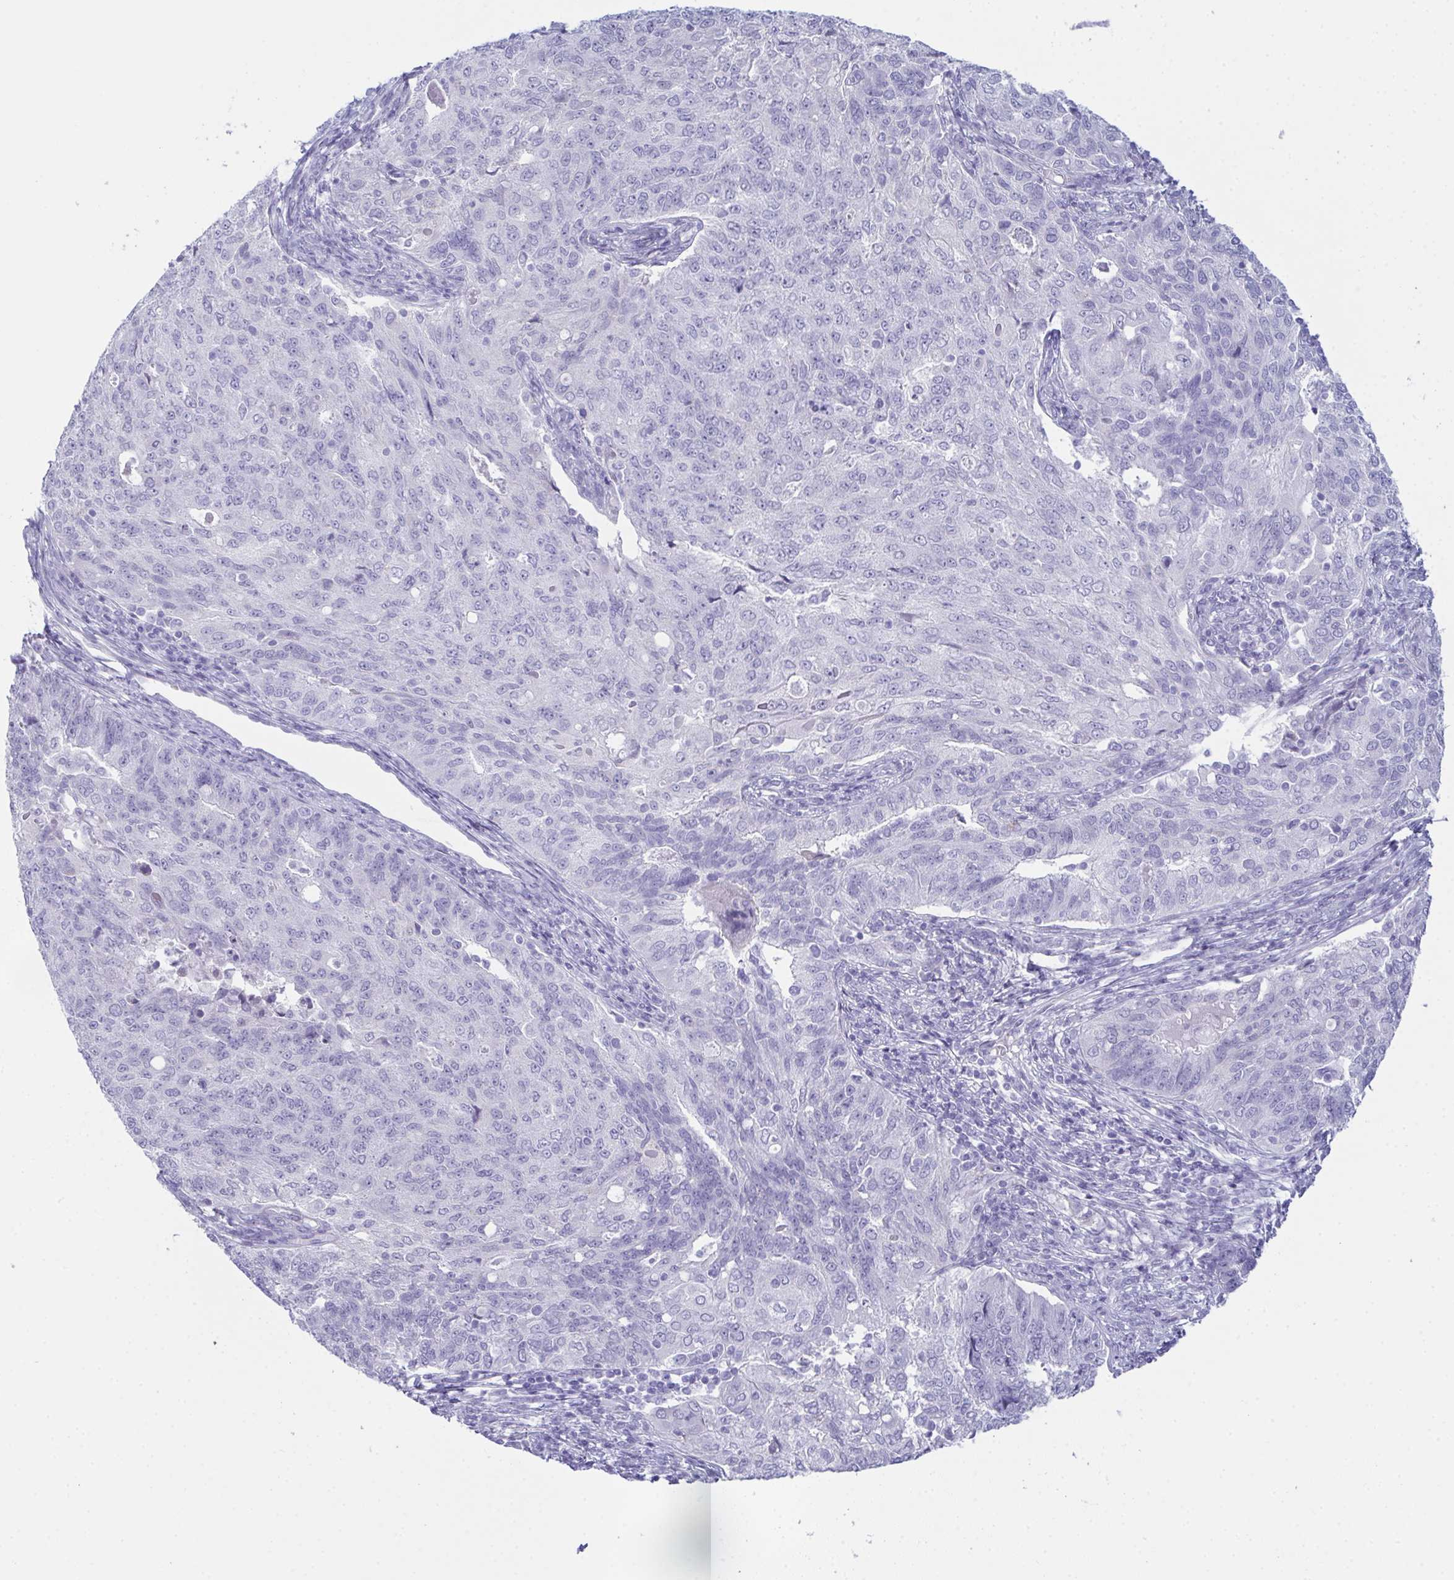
{"staining": {"intensity": "negative", "quantity": "none", "location": "none"}, "tissue": "endometrial cancer", "cell_type": "Tumor cells", "image_type": "cancer", "snomed": [{"axis": "morphology", "description": "Adenocarcinoma, NOS"}, {"axis": "topography", "description": "Endometrium"}], "caption": "Tumor cells are negative for protein expression in human adenocarcinoma (endometrial).", "gene": "TEX19", "patient": {"sex": "female", "age": 43}}